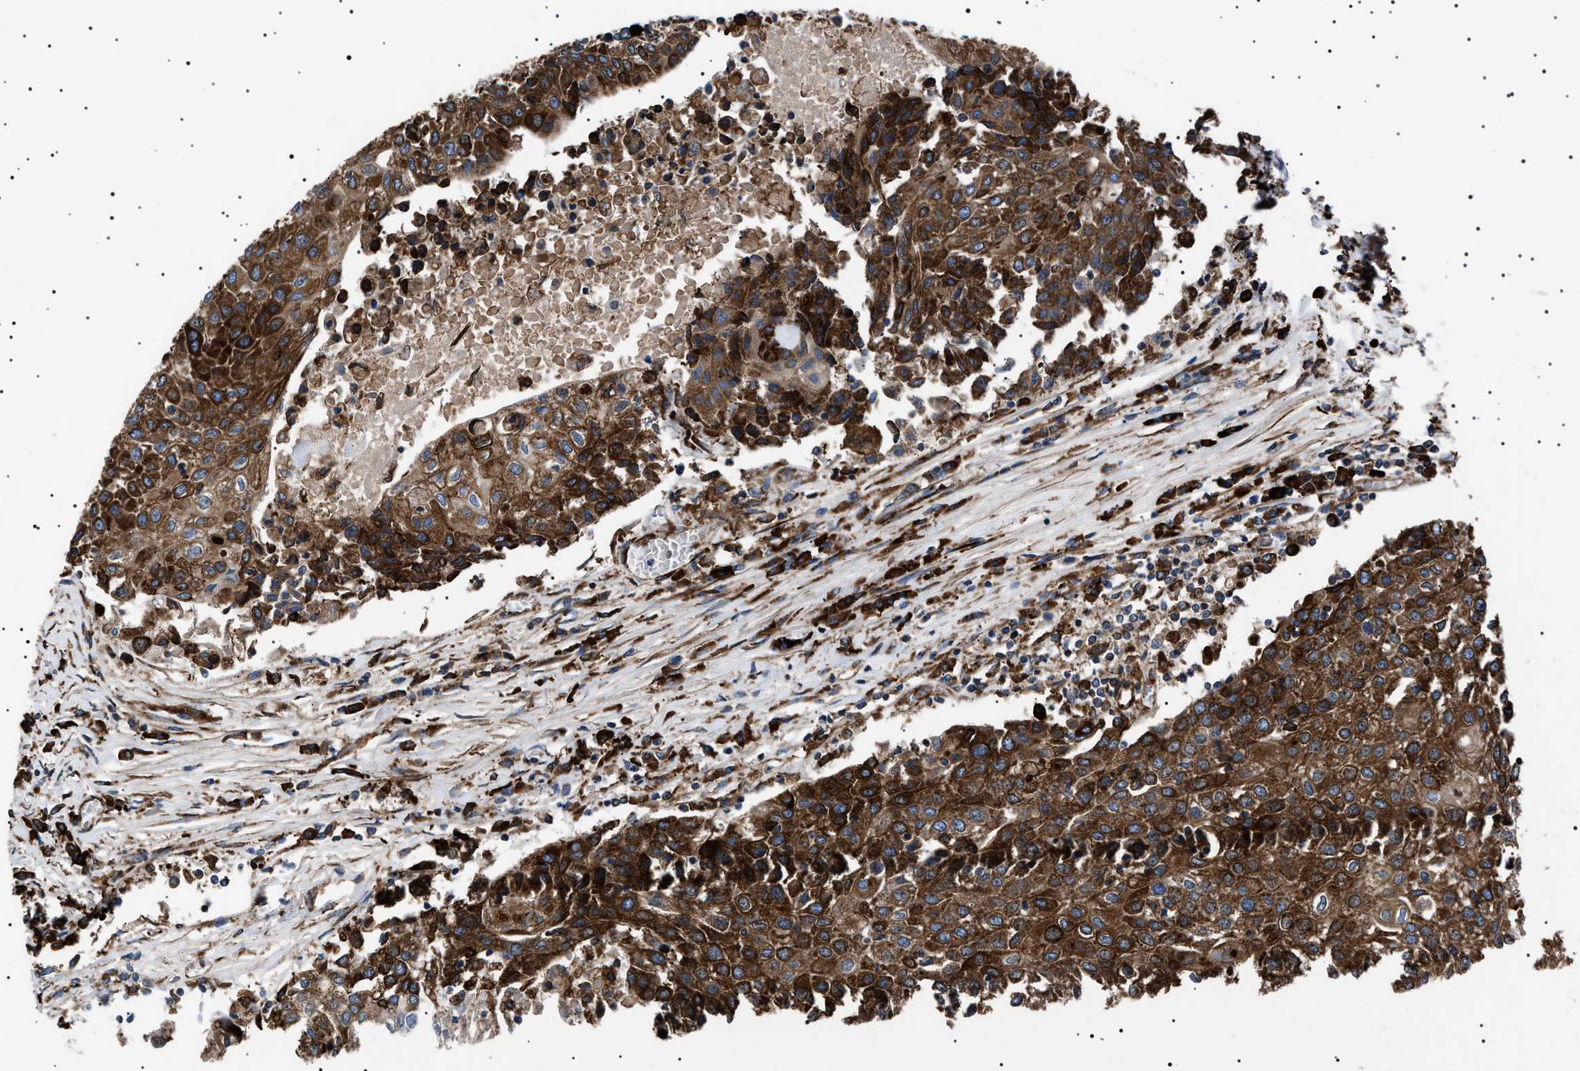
{"staining": {"intensity": "strong", "quantity": ">75%", "location": "cytoplasmic/membranous"}, "tissue": "urothelial cancer", "cell_type": "Tumor cells", "image_type": "cancer", "snomed": [{"axis": "morphology", "description": "Urothelial carcinoma, High grade"}, {"axis": "topography", "description": "Urinary bladder"}], "caption": "Tumor cells reveal strong cytoplasmic/membranous expression in approximately >75% of cells in urothelial cancer.", "gene": "TOP1MT", "patient": {"sex": "female", "age": 85}}